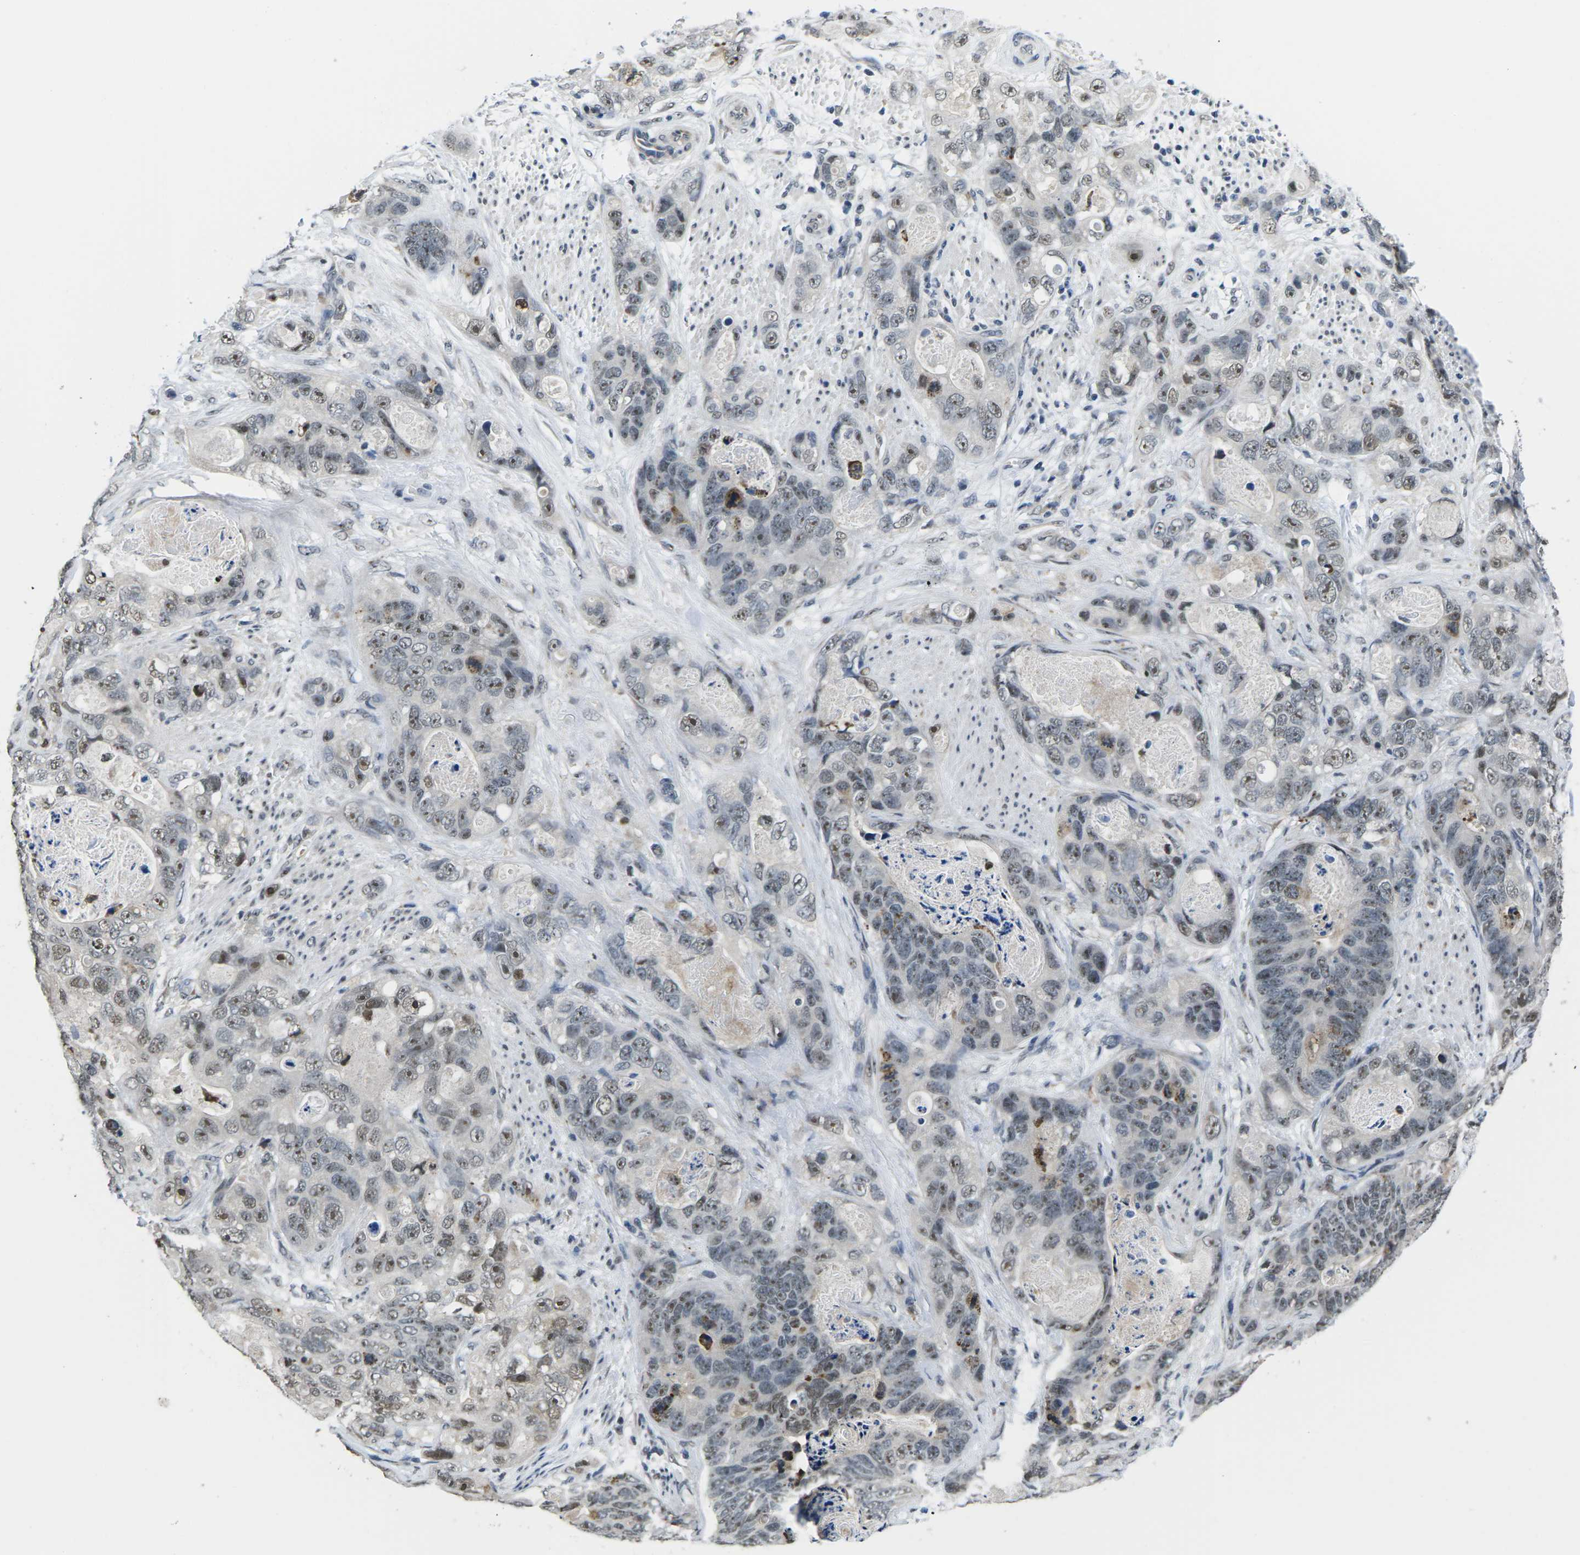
{"staining": {"intensity": "moderate", "quantity": ">75%", "location": "nuclear"}, "tissue": "stomach cancer", "cell_type": "Tumor cells", "image_type": "cancer", "snomed": [{"axis": "morphology", "description": "Adenocarcinoma, NOS"}, {"axis": "topography", "description": "Stomach"}], "caption": "Protein analysis of stomach cancer tissue shows moderate nuclear expression in about >75% of tumor cells.", "gene": "NSRP1", "patient": {"sex": "female", "age": 89}}